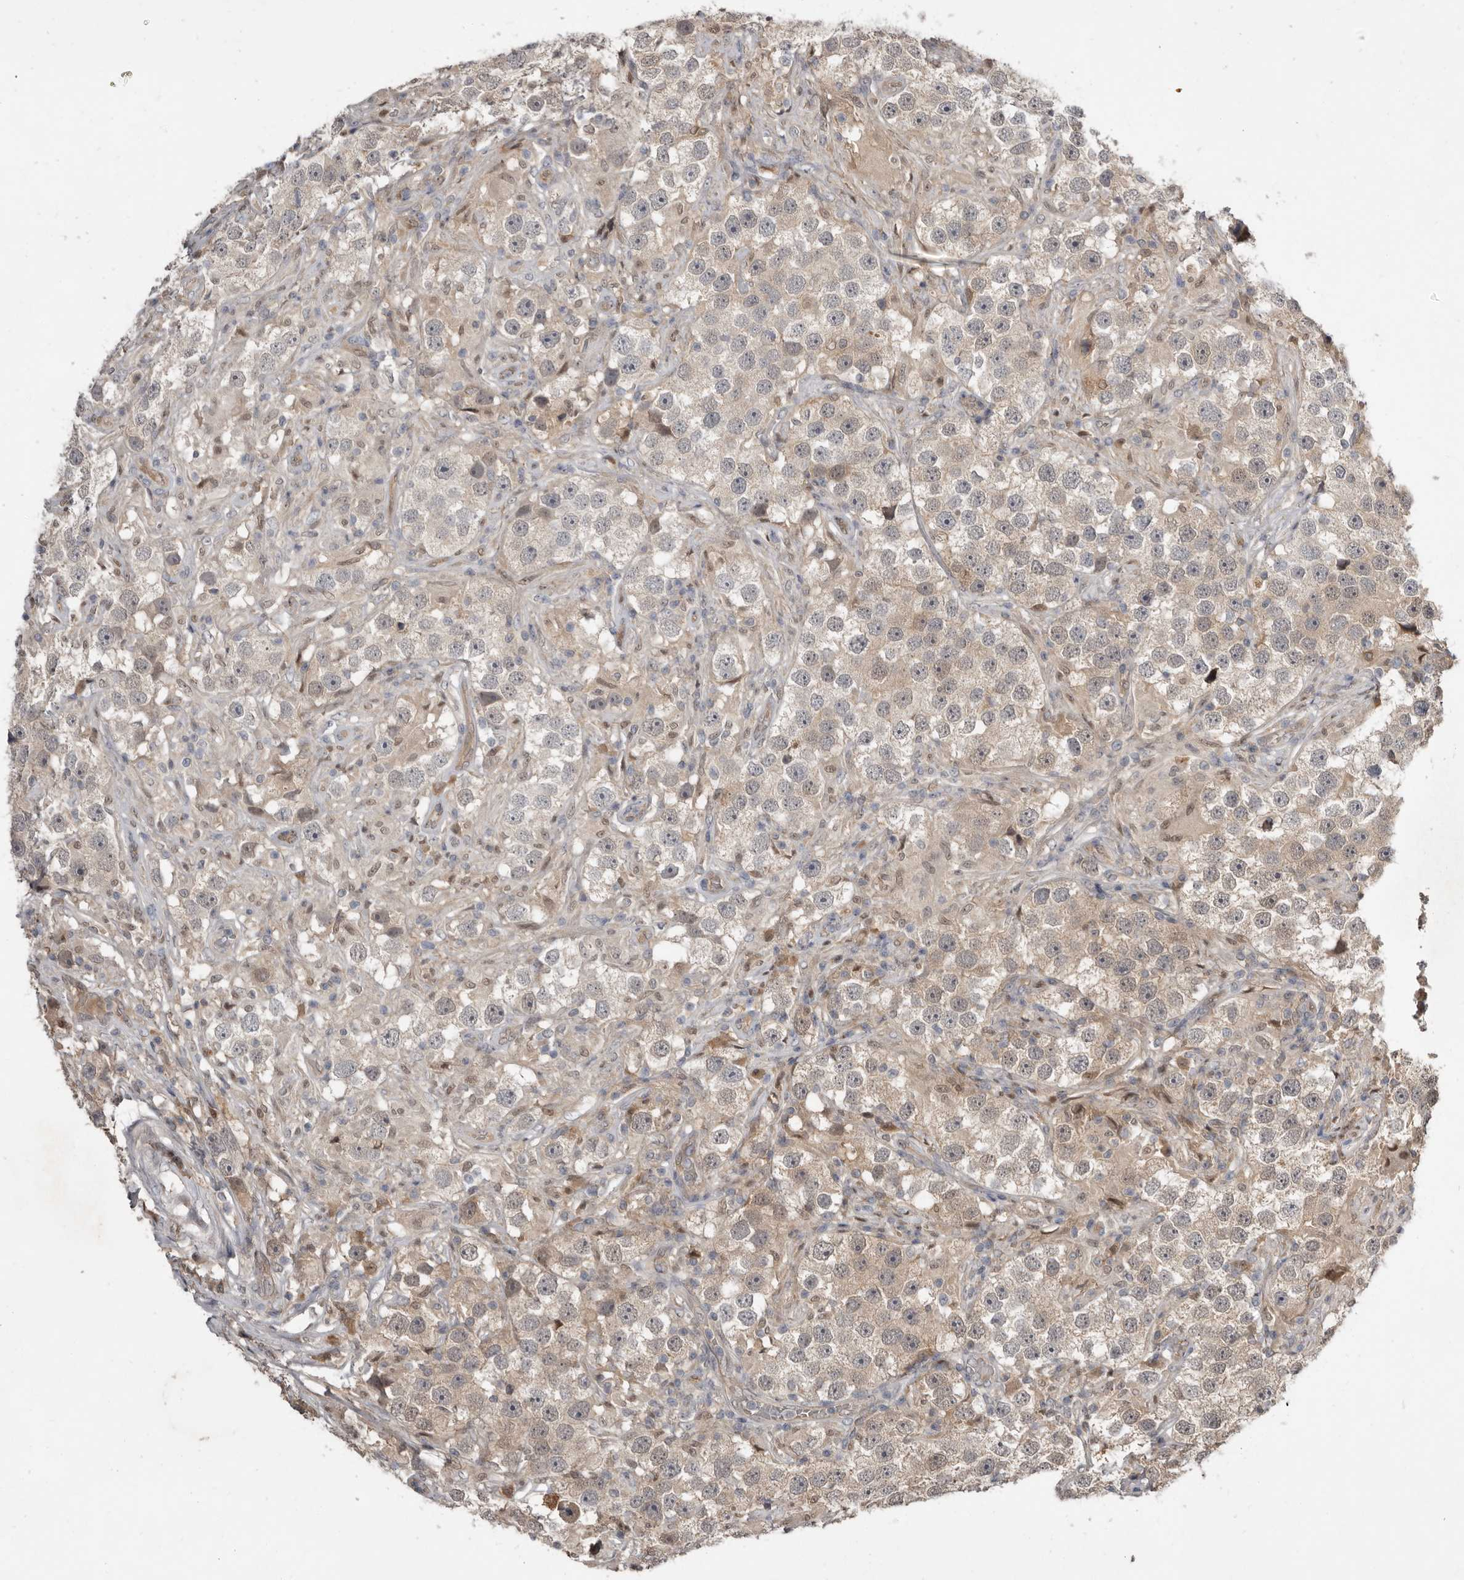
{"staining": {"intensity": "weak", "quantity": "25%-75%", "location": "cytoplasmic/membranous"}, "tissue": "testis cancer", "cell_type": "Tumor cells", "image_type": "cancer", "snomed": [{"axis": "morphology", "description": "Seminoma, NOS"}, {"axis": "topography", "description": "Testis"}], "caption": "The micrograph exhibits immunohistochemical staining of testis cancer. There is weak cytoplasmic/membranous staining is seen in approximately 25%-75% of tumor cells.", "gene": "RBKS", "patient": {"sex": "male", "age": 49}}